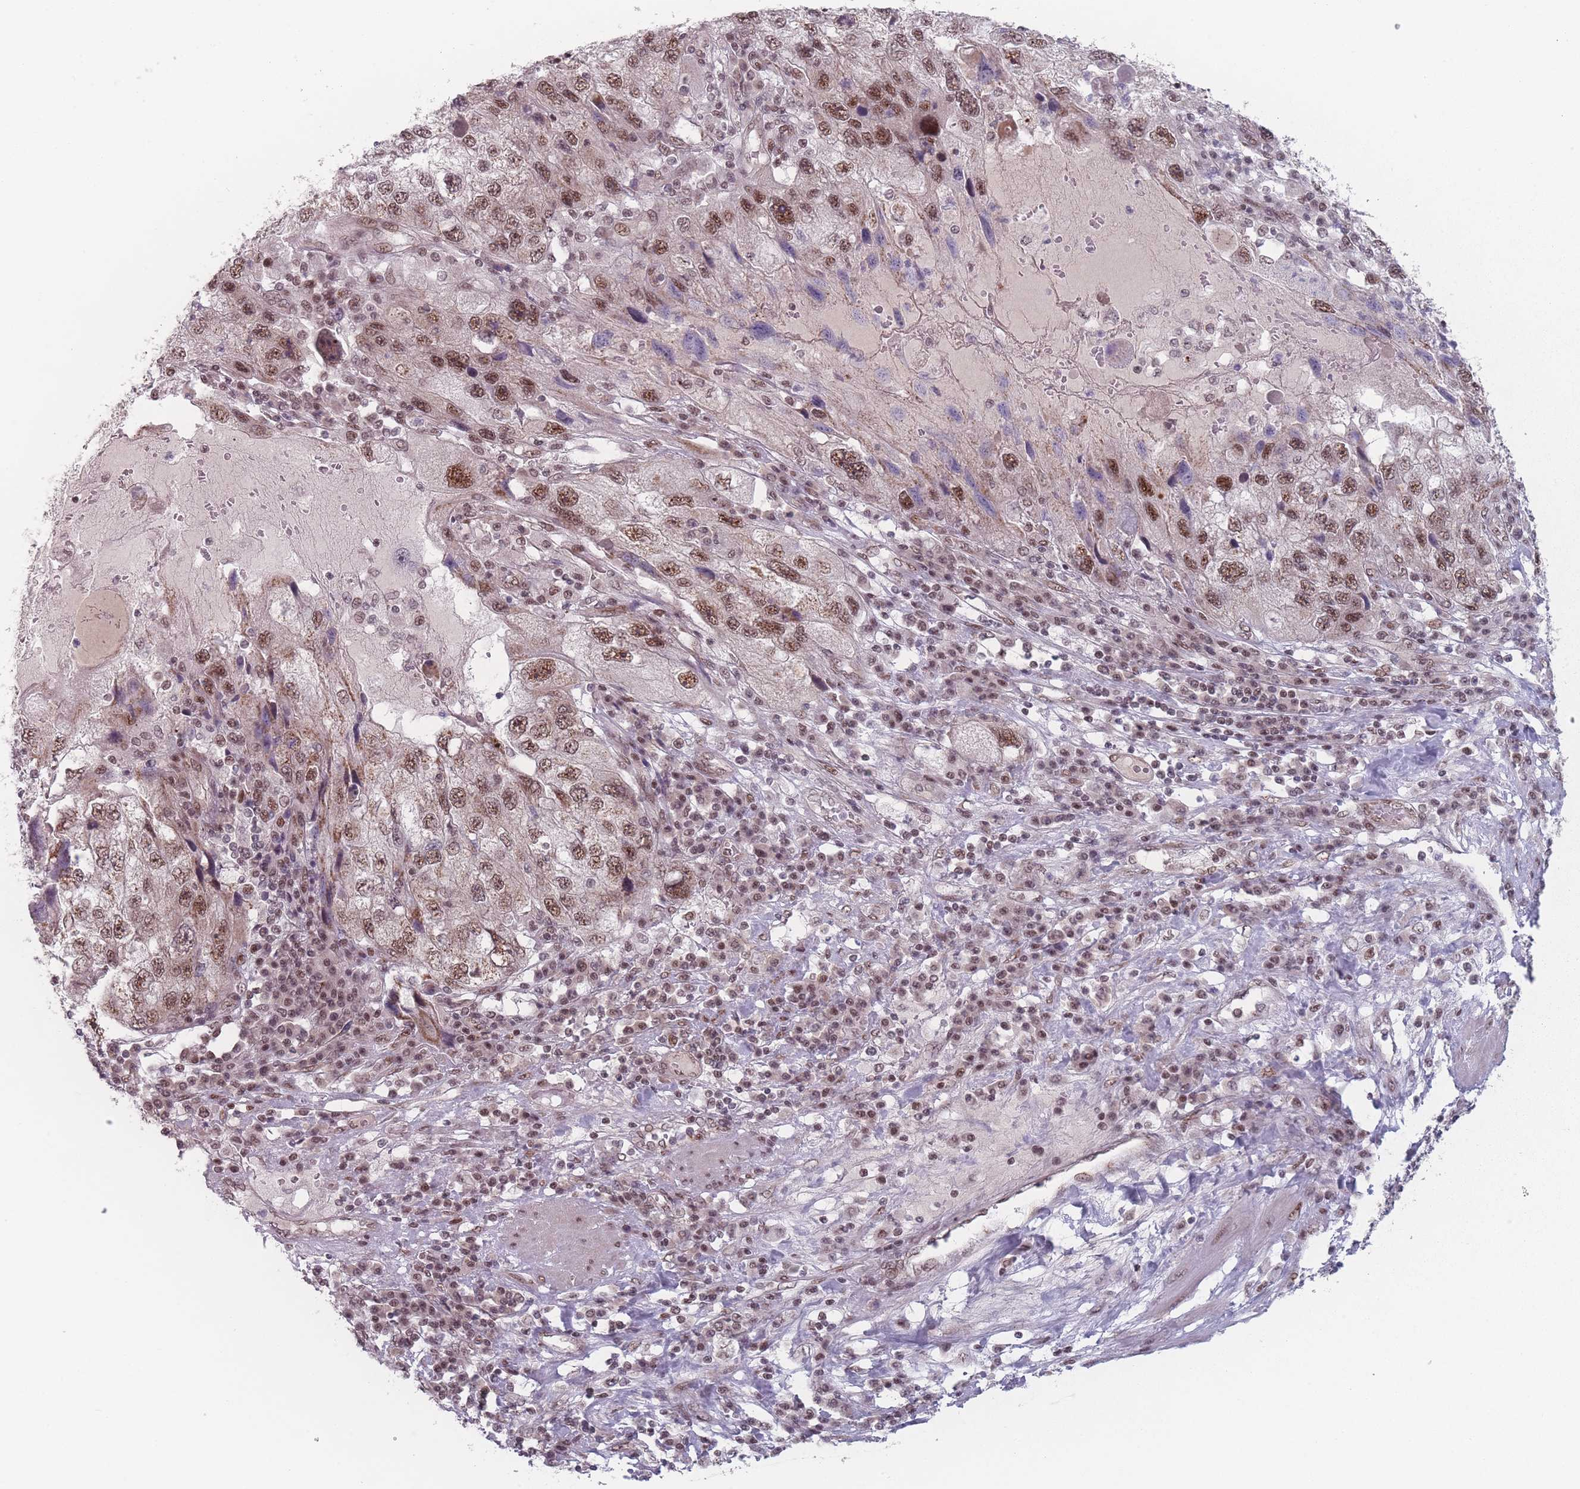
{"staining": {"intensity": "moderate", "quantity": ">75%", "location": "nuclear"}, "tissue": "endometrial cancer", "cell_type": "Tumor cells", "image_type": "cancer", "snomed": [{"axis": "morphology", "description": "Adenocarcinoma, NOS"}, {"axis": "topography", "description": "Endometrium"}], "caption": "This is an image of immunohistochemistry (IHC) staining of endometrial cancer (adenocarcinoma), which shows moderate staining in the nuclear of tumor cells.", "gene": "ZC3H14", "patient": {"sex": "female", "age": 49}}